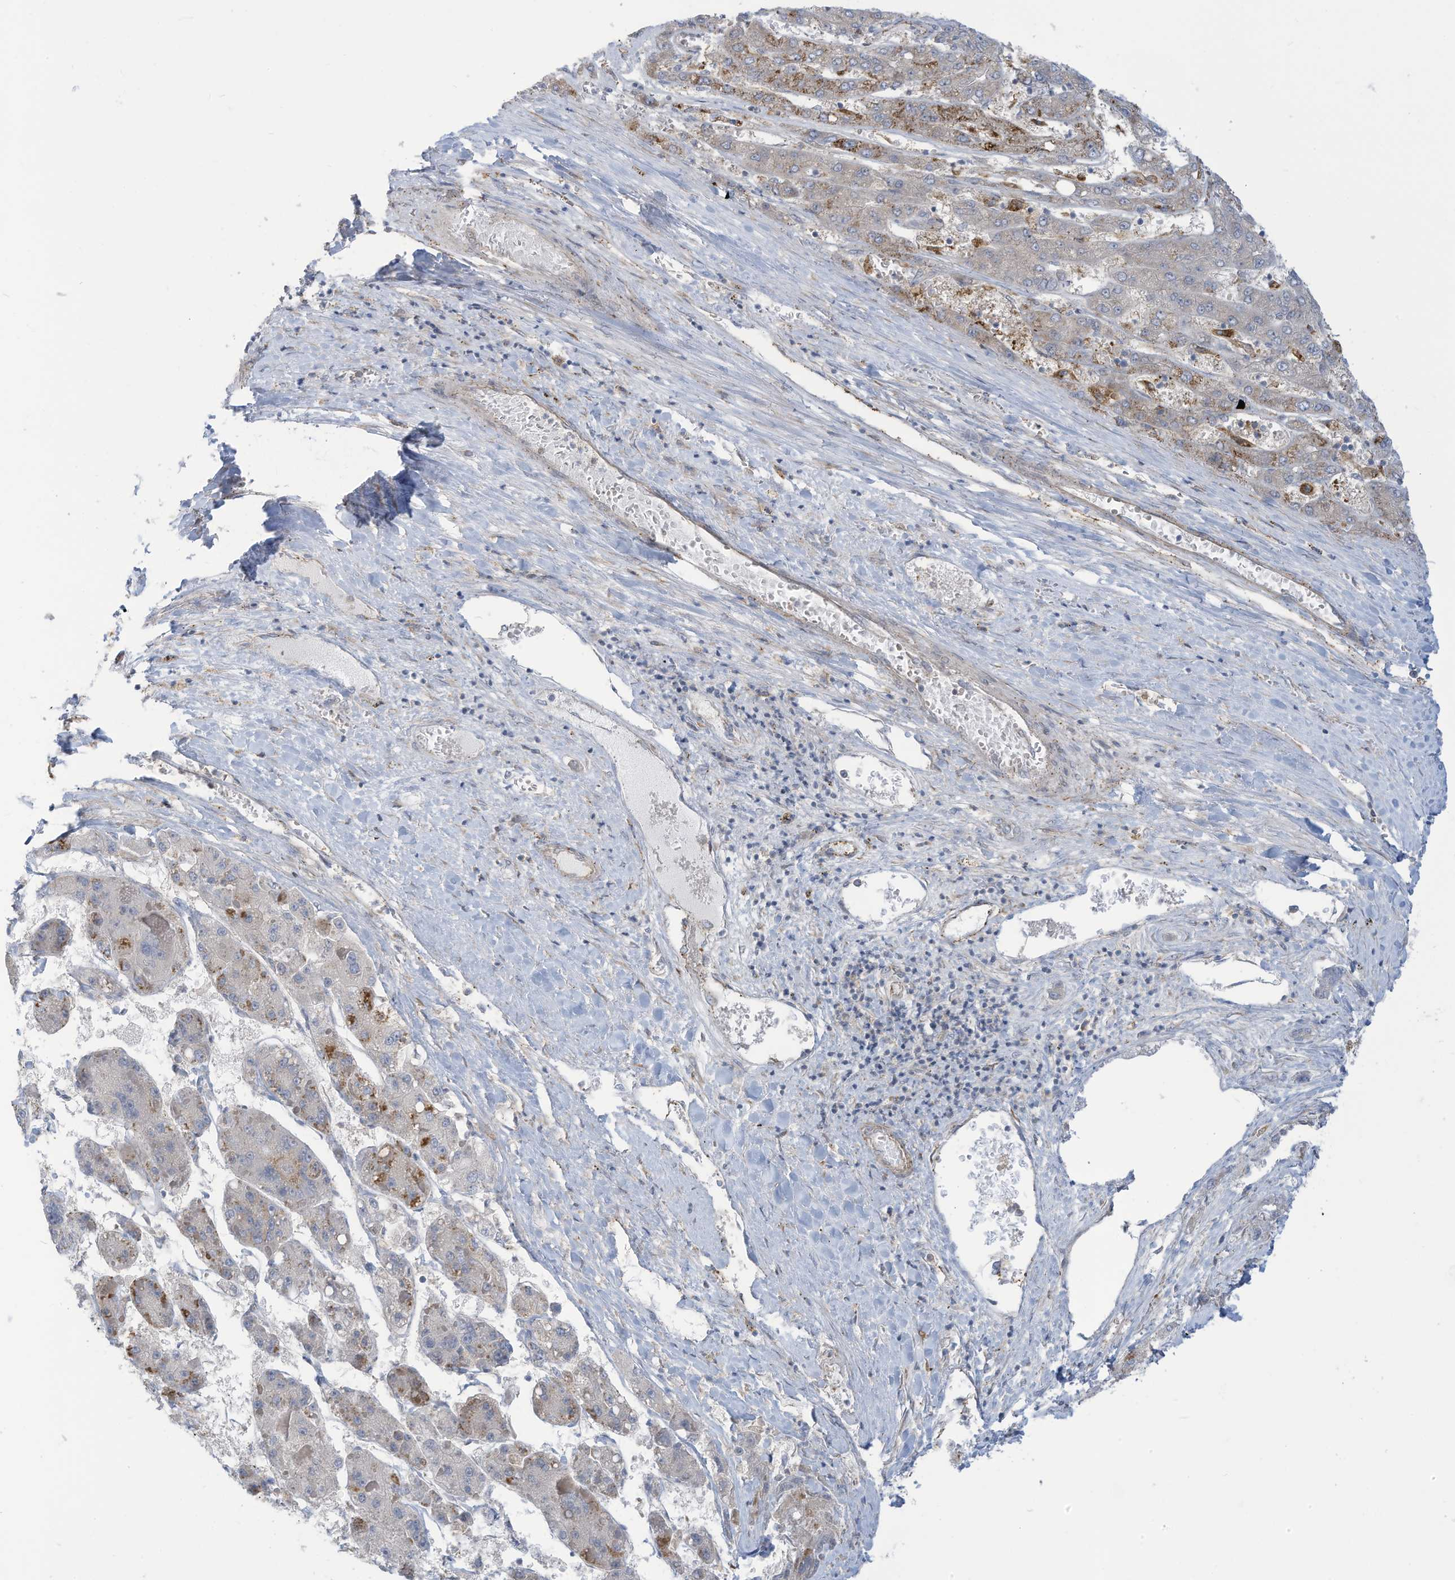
{"staining": {"intensity": "moderate", "quantity": "<25%", "location": "cytoplasmic/membranous"}, "tissue": "liver cancer", "cell_type": "Tumor cells", "image_type": "cancer", "snomed": [{"axis": "morphology", "description": "Carcinoma, Hepatocellular, NOS"}, {"axis": "topography", "description": "Liver"}], "caption": "This photomicrograph demonstrates liver cancer (hepatocellular carcinoma) stained with immunohistochemistry (IHC) to label a protein in brown. The cytoplasmic/membranous of tumor cells show moderate positivity for the protein. Nuclei are counter-stained blue.", "gene": "ADAT2", "patient": {"sex": "female", "age": 73}}